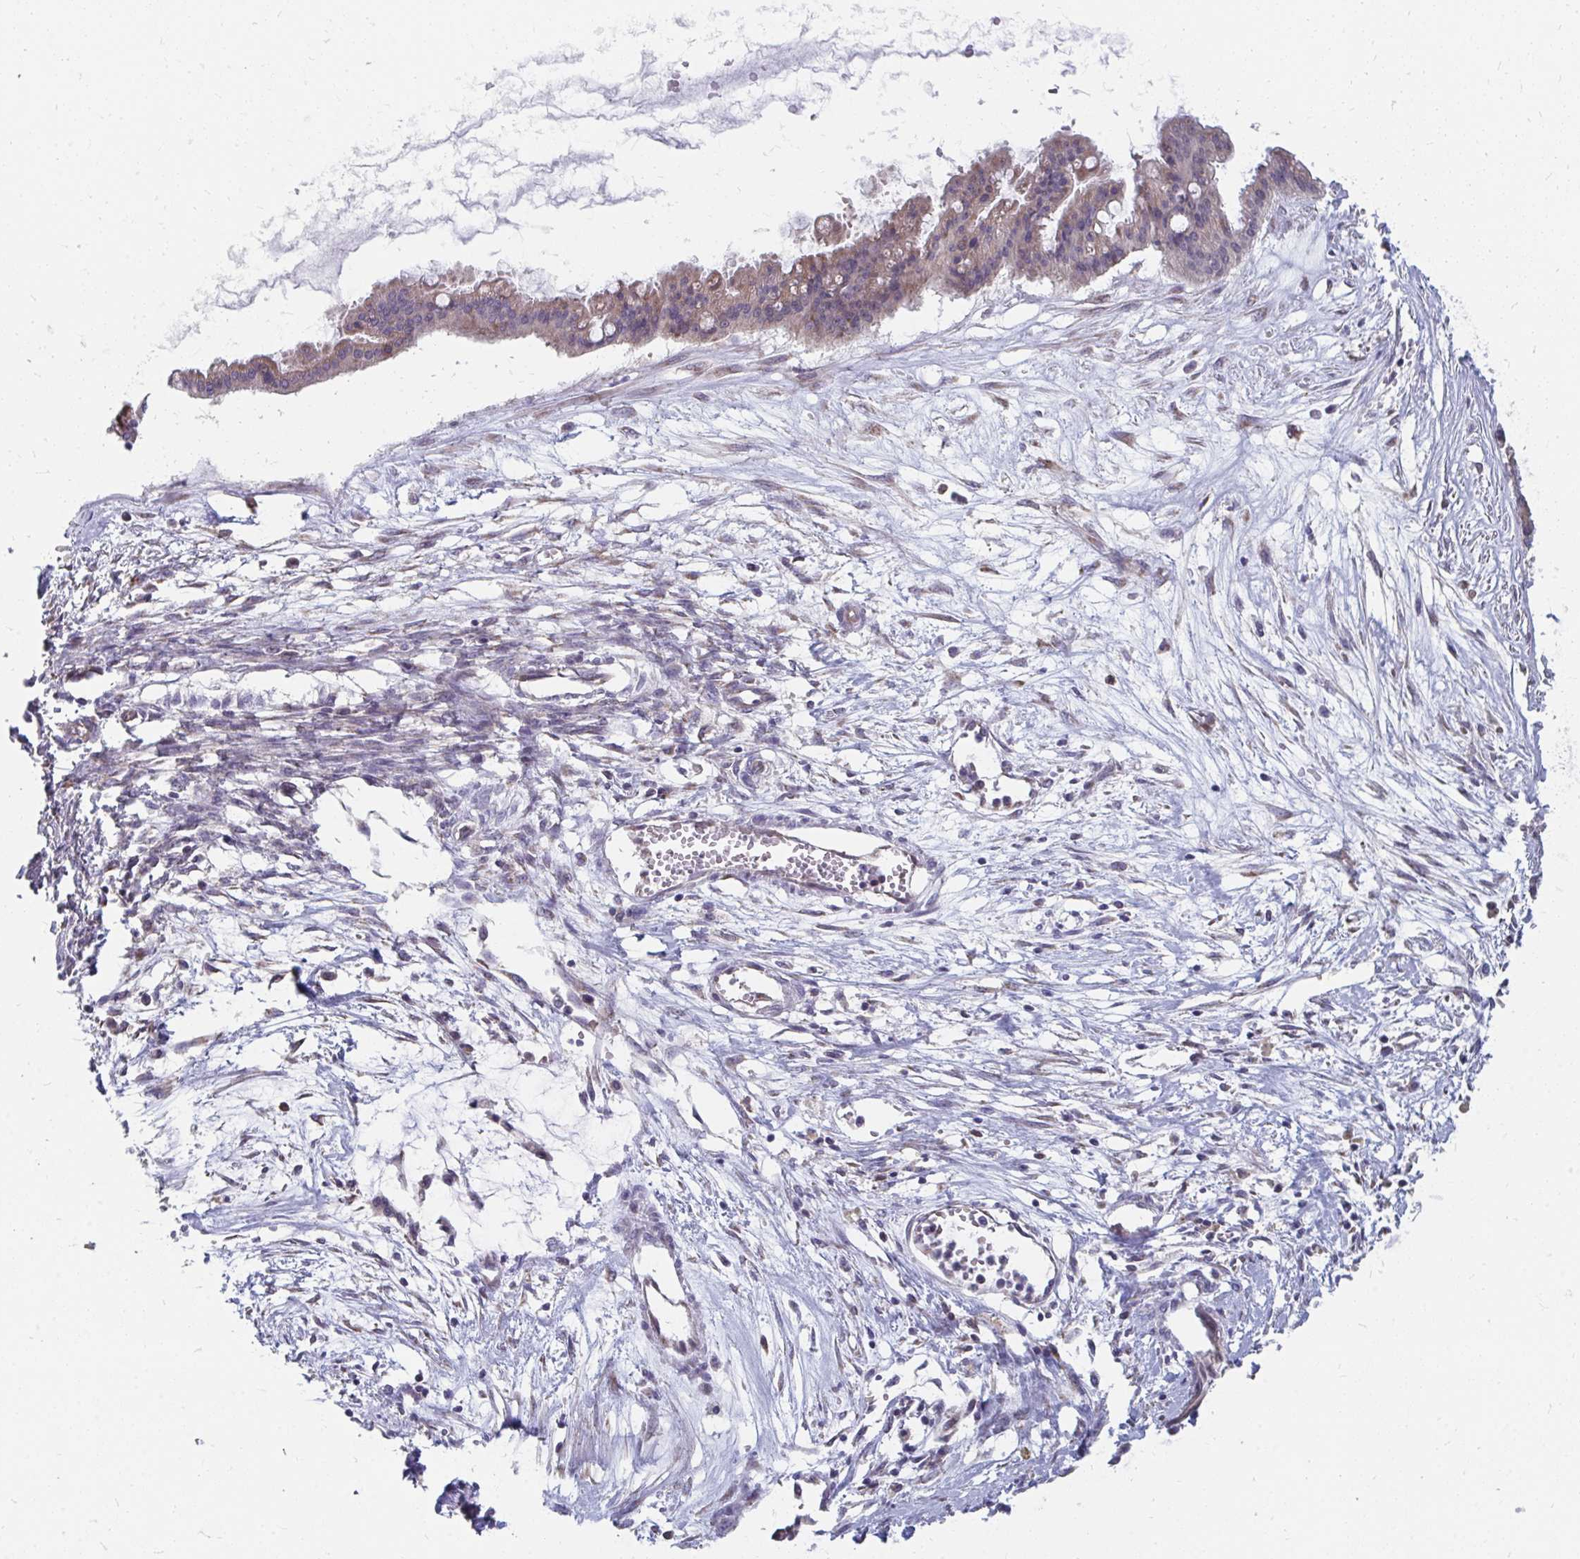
{"staining": {"intensity": "weak", "quantity": "25%-75%", "location": "cytoplasmic/membranous"}, "tissue": "ovarian cancer", "cell_type": "Tumor cells", "image_type": "cancer", "snomed": [{"axis": "morphology", "description": "Cystadenocarcinoma, mucinous, NOS"}, {"axis": "topography", "description": "Ovary"}], "caption": "Ovarian mucinous cystadenocarcinoma stained with a brown dye reveals weak cytoplasmic/membranous positive staining in about 25%-75% of tumor cells.", "gene": "PABIR3", "patient": {"sex": "female", "age": 73}}